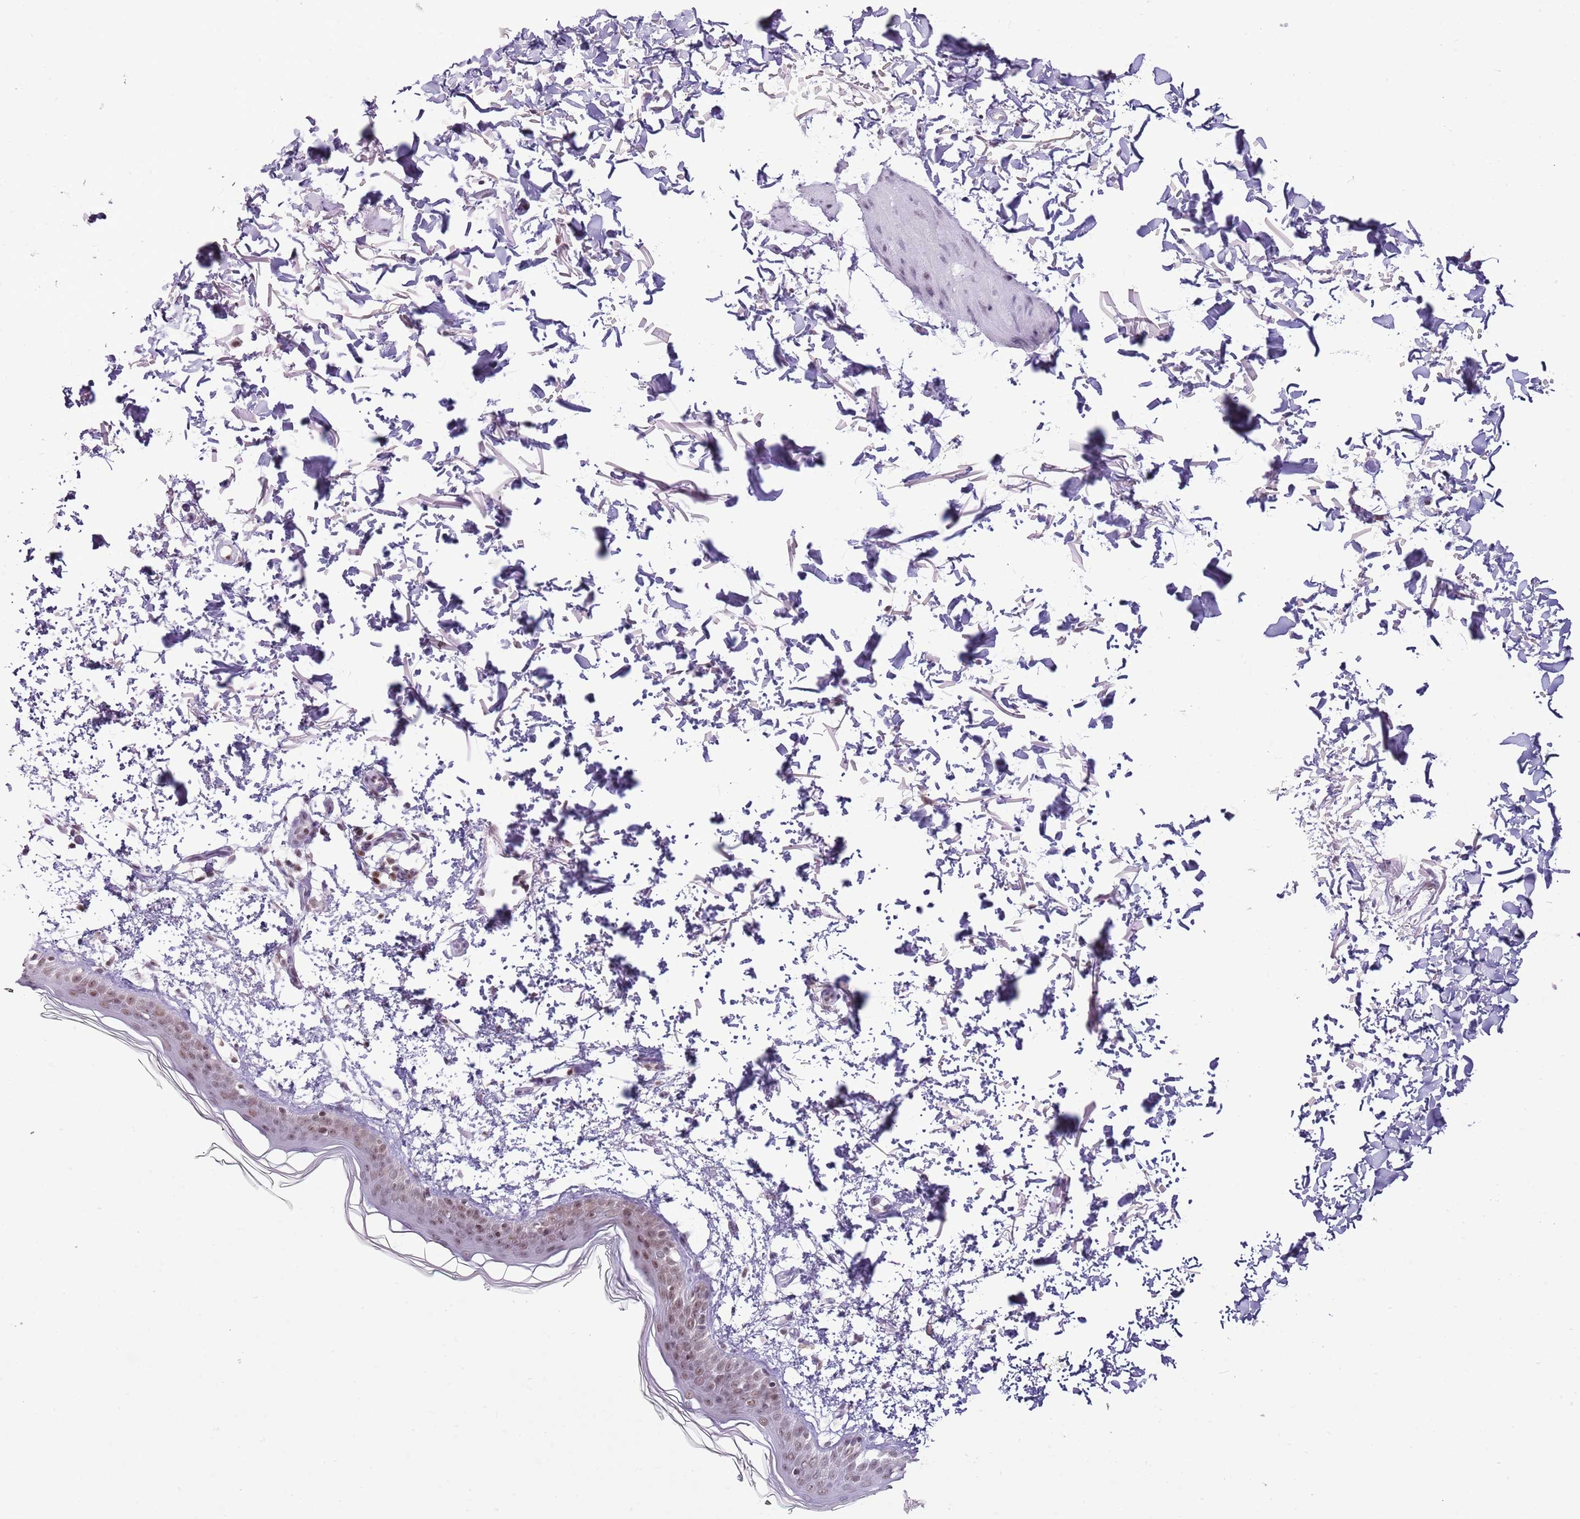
{"staining": {"intensity": "moderate", "quantity": ">75%", "location": "nuclear"}, "tissue": "skin", "cell_type": "Fibroblasts", "image_type": "normal", "snomed": [{"axis": "morphology", "description": "Normal tissue, NOS"}, {"axis": "topography", "description": "Skin"}], "caption": "Immunohistochemical staining of benign skin reveals >75% levels of moderate nuclear protein positivity in approximately >75% of fibroblasts. (DAB = brown stain, brightfield microscopy at high magnification).", "gene": "SELENOH", "patient": {"sex": "male", "age": 66}}